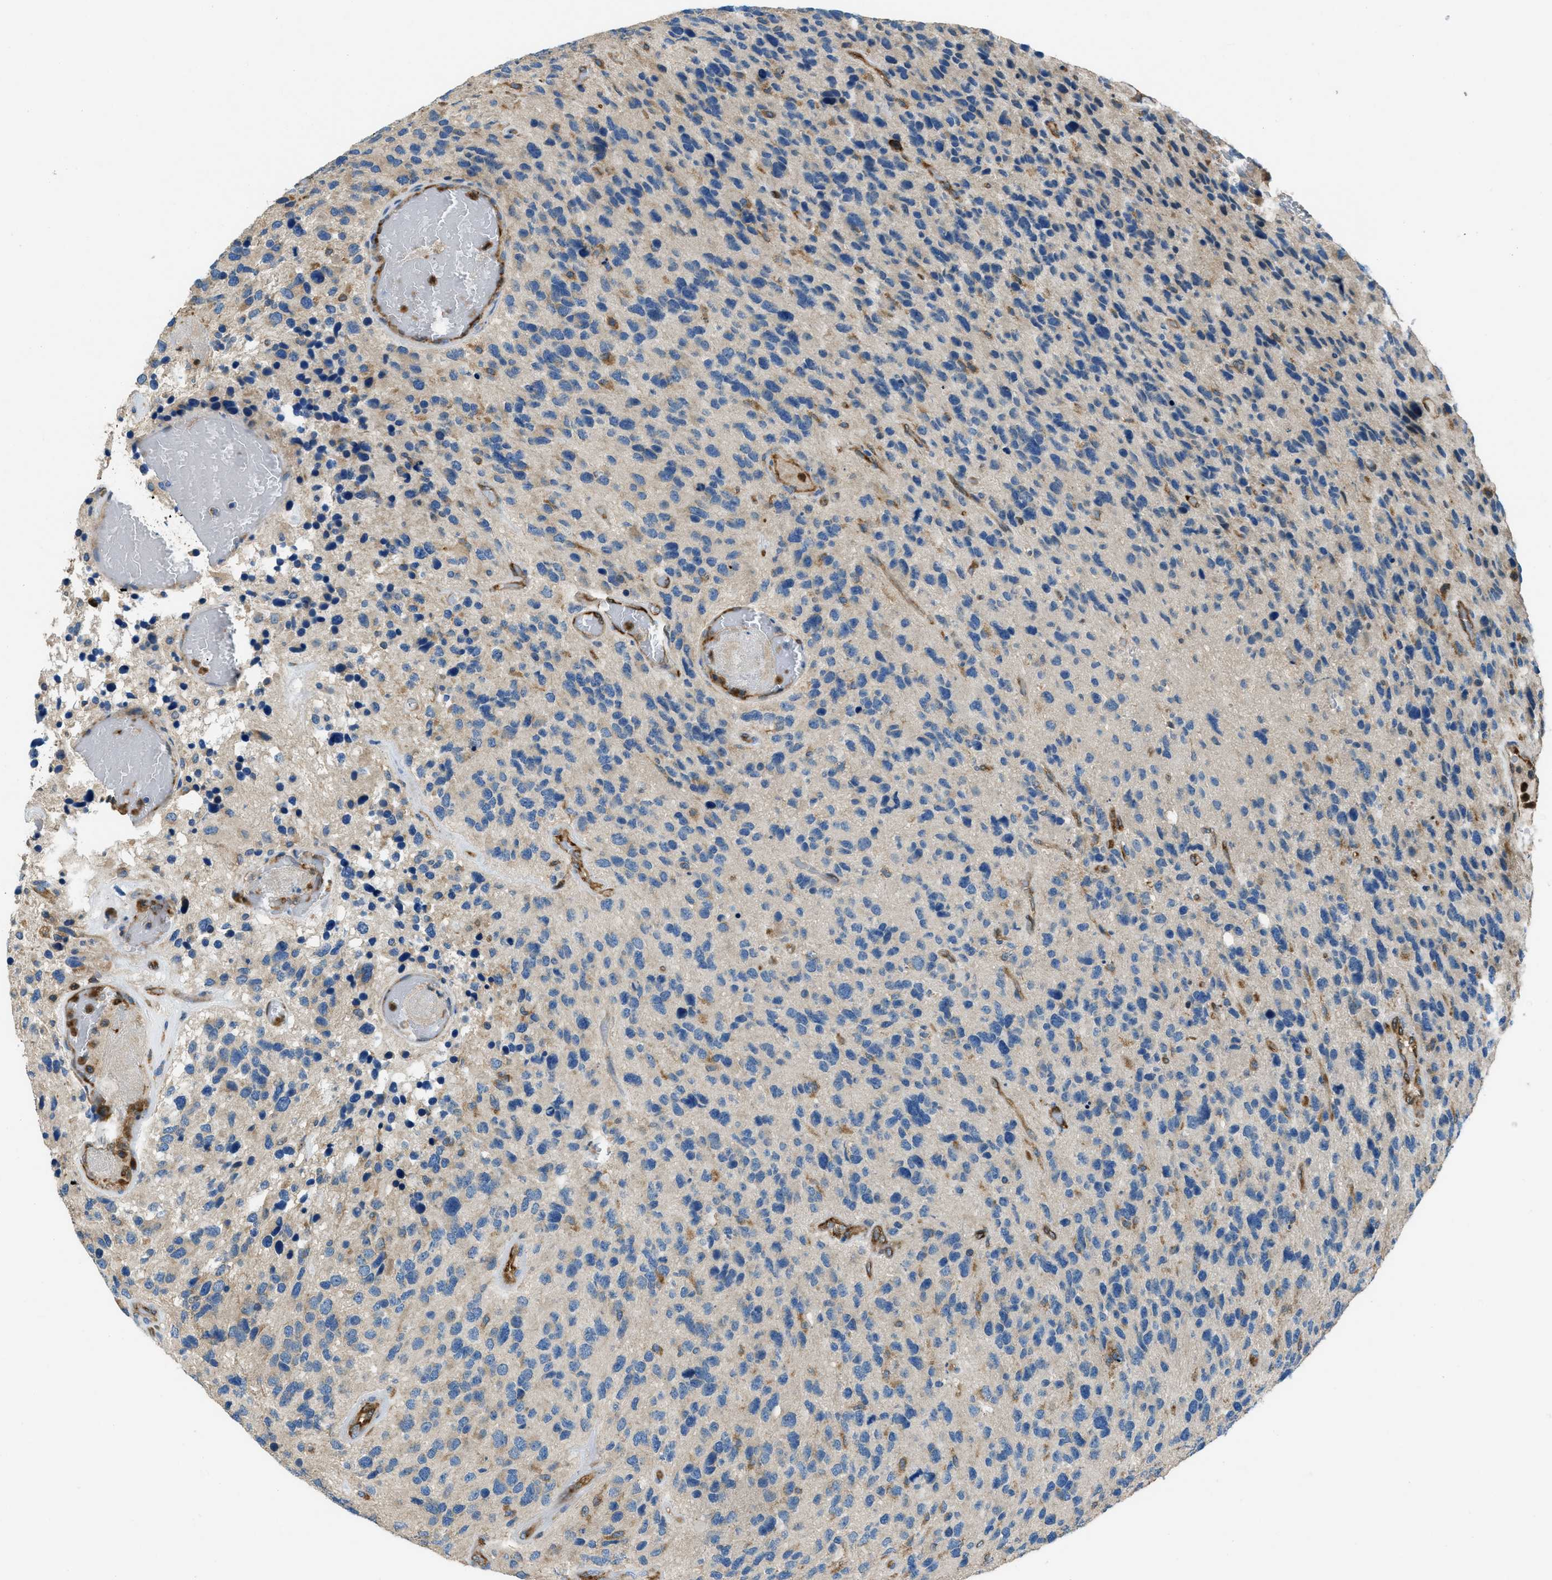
{"staining": {"intensity": "weak", "quantity": "<25%", "location": "cytoplasmic/membranous"}, "tissue": "glioma", "cell_type": "Tumor cells", "image_type": "cancer", "snomed": [{"axis": "morphology", "description": "Glioma, malignant, High grade"}, {"axis": "topography", "description": "Brain"}], "caption": "The image exhibits no staining of tumor cells in glioma. (Immunohistochemistry (ihc), brightfield microscopy, high magnification).", "gene": "GIMAP8", "patient": {"sex": "female", "age": 58}}